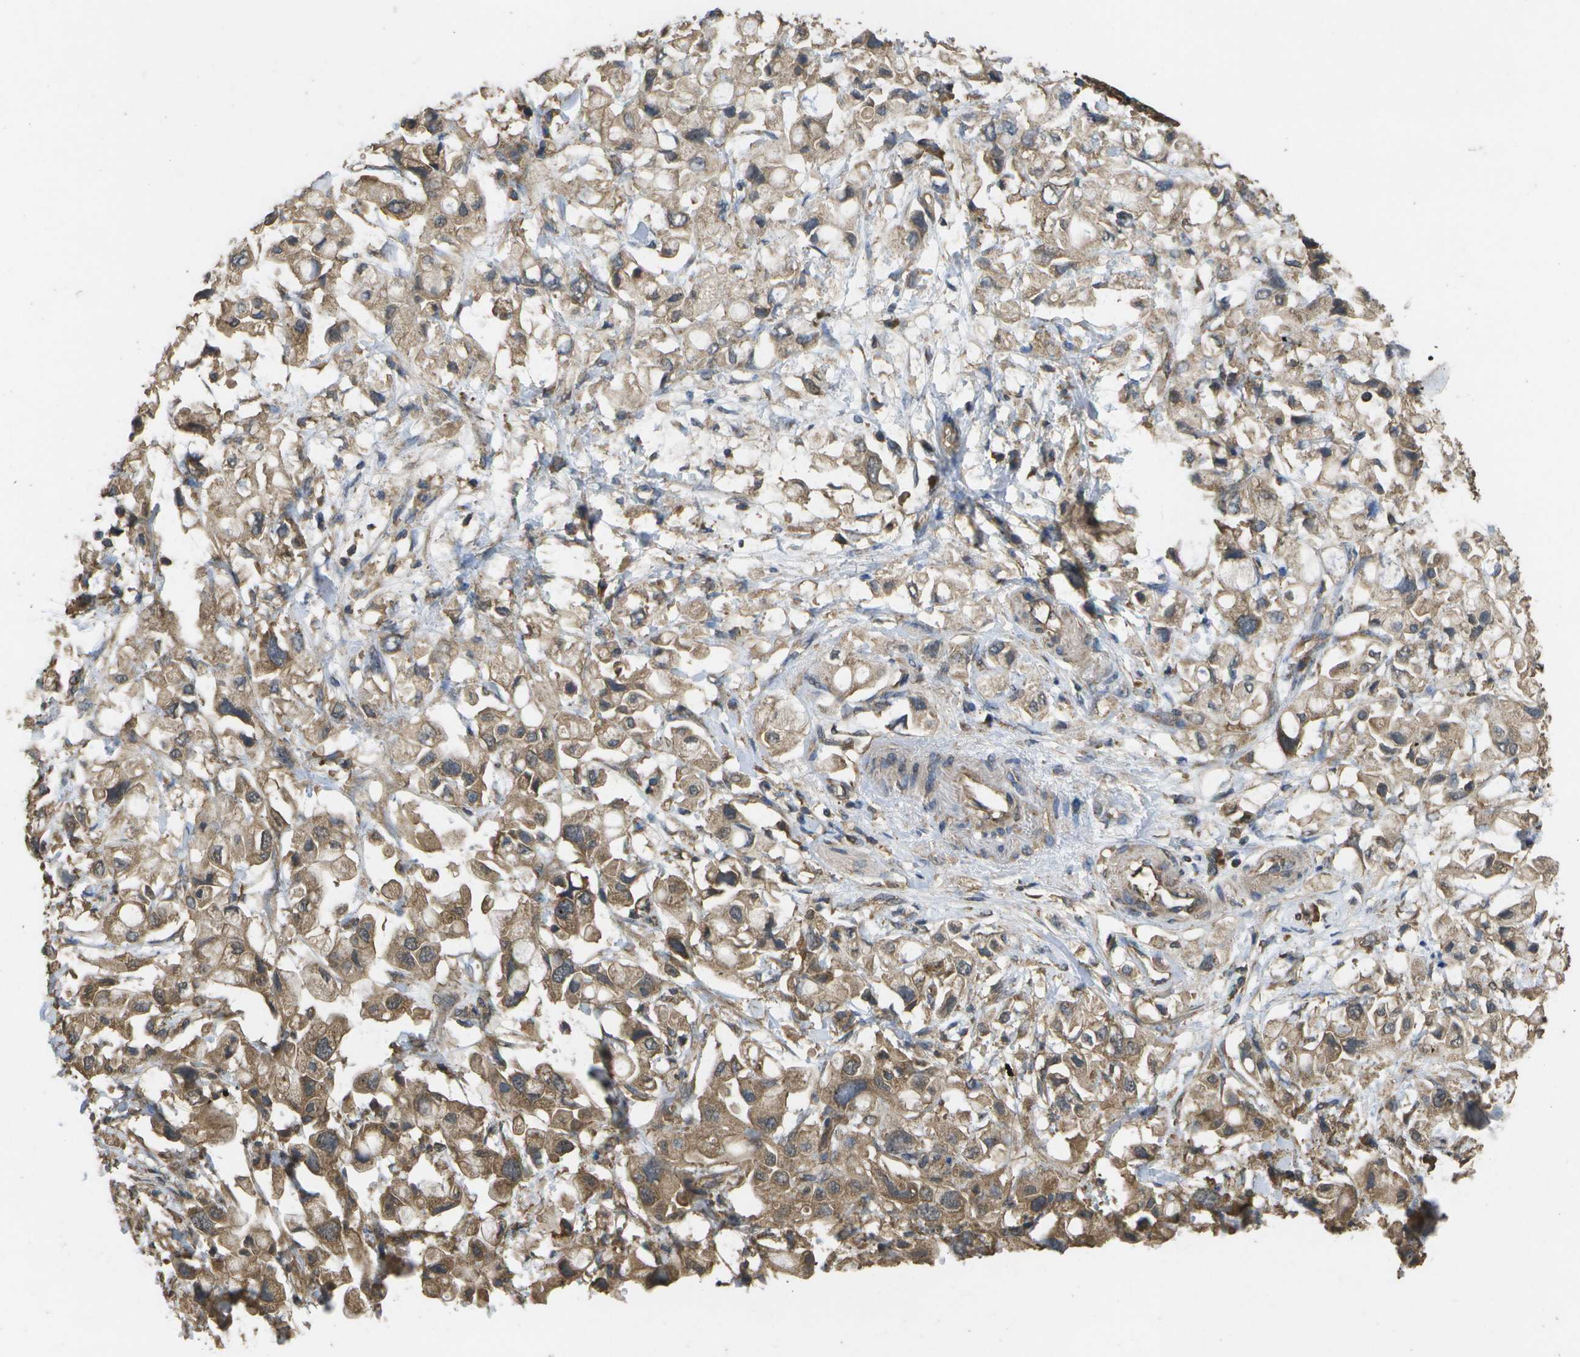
{"staining": {"intensity": "moderate", "quantity": ">75%", "location": "cytoplasmic/membranous"}, "tissue": "pancreatic cancer", "cell_type": "Tumor cells", "image_type": "cancer", "snomed": [{"axis": "morphology", "description": "Adenocarcinoma, NOS"}, {"axis": "topography", "description": "Pancreas"}], "caption": "Human adenocarcinoma (pancreatic) stained for a protein (brown) demonstrates moderate cytoplasmic/membranous positive staining in about >75% of tumor cells.", "gene": "SACS", "patient": {"sex": "female", "age": 56}}